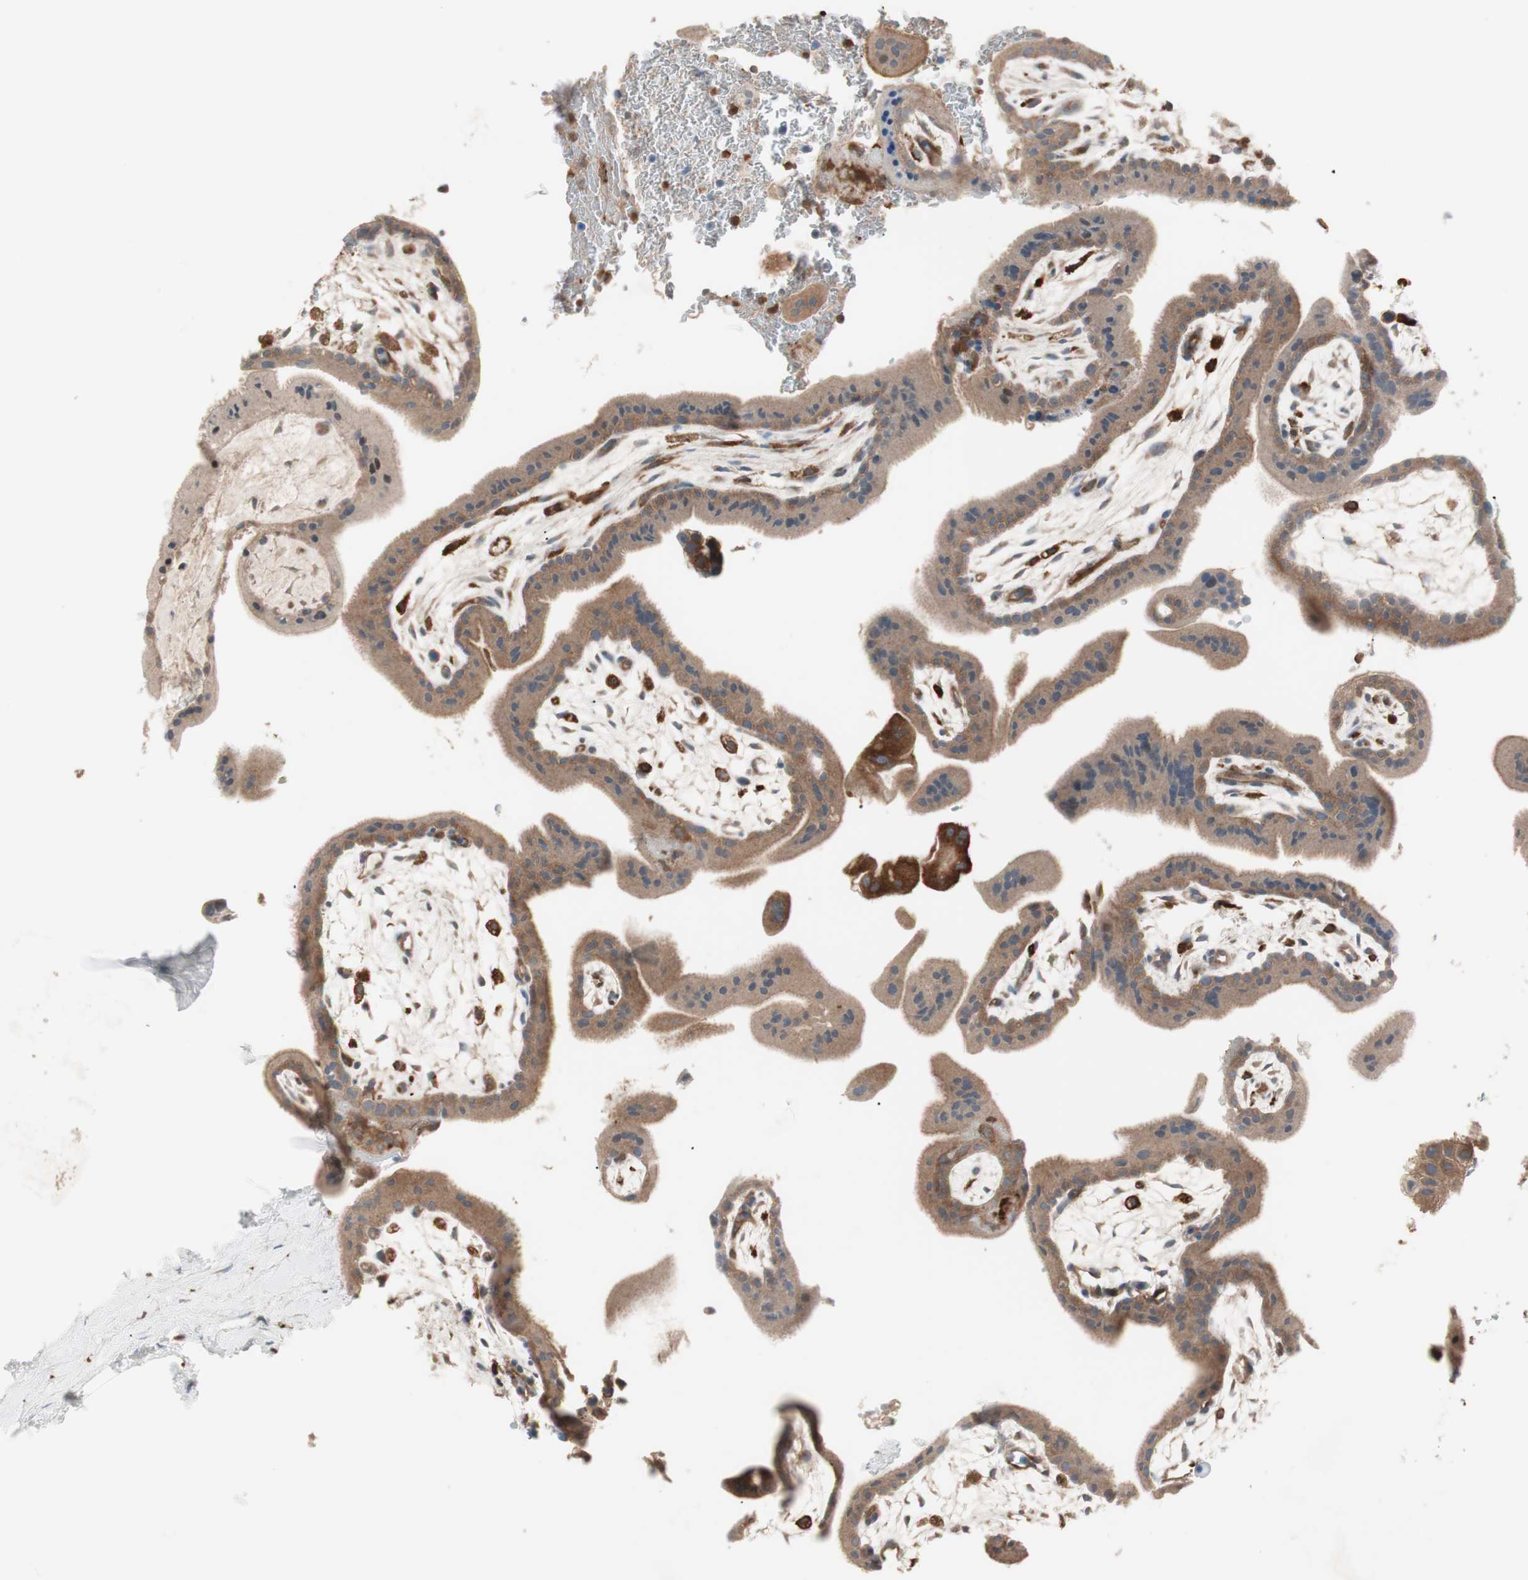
{"staining": {"intensity": "moderate", "quantity": ">75%", "location": "cytoplasmic/membranous"}, "tissue": "placenta", "cell_type": "Decidual cells", "image_type": "normal", "snomed": [{"axis": "morphology", "description": "Normal tissue, NOS"}, {"axis": "topography", "description": "Placenta"}], "caption": "DAB (3,3'-diaminobenzidine) immunohistochemical staining of benign human placenta reveals moderate cytoplasmic/membranous protein positivity in about >75% of decidual cells. (DAB IHC, brown staining for protein, blue staining for nuclei).", "gene": "STAB1", "patient": {"sex": "female", "age": 35}}